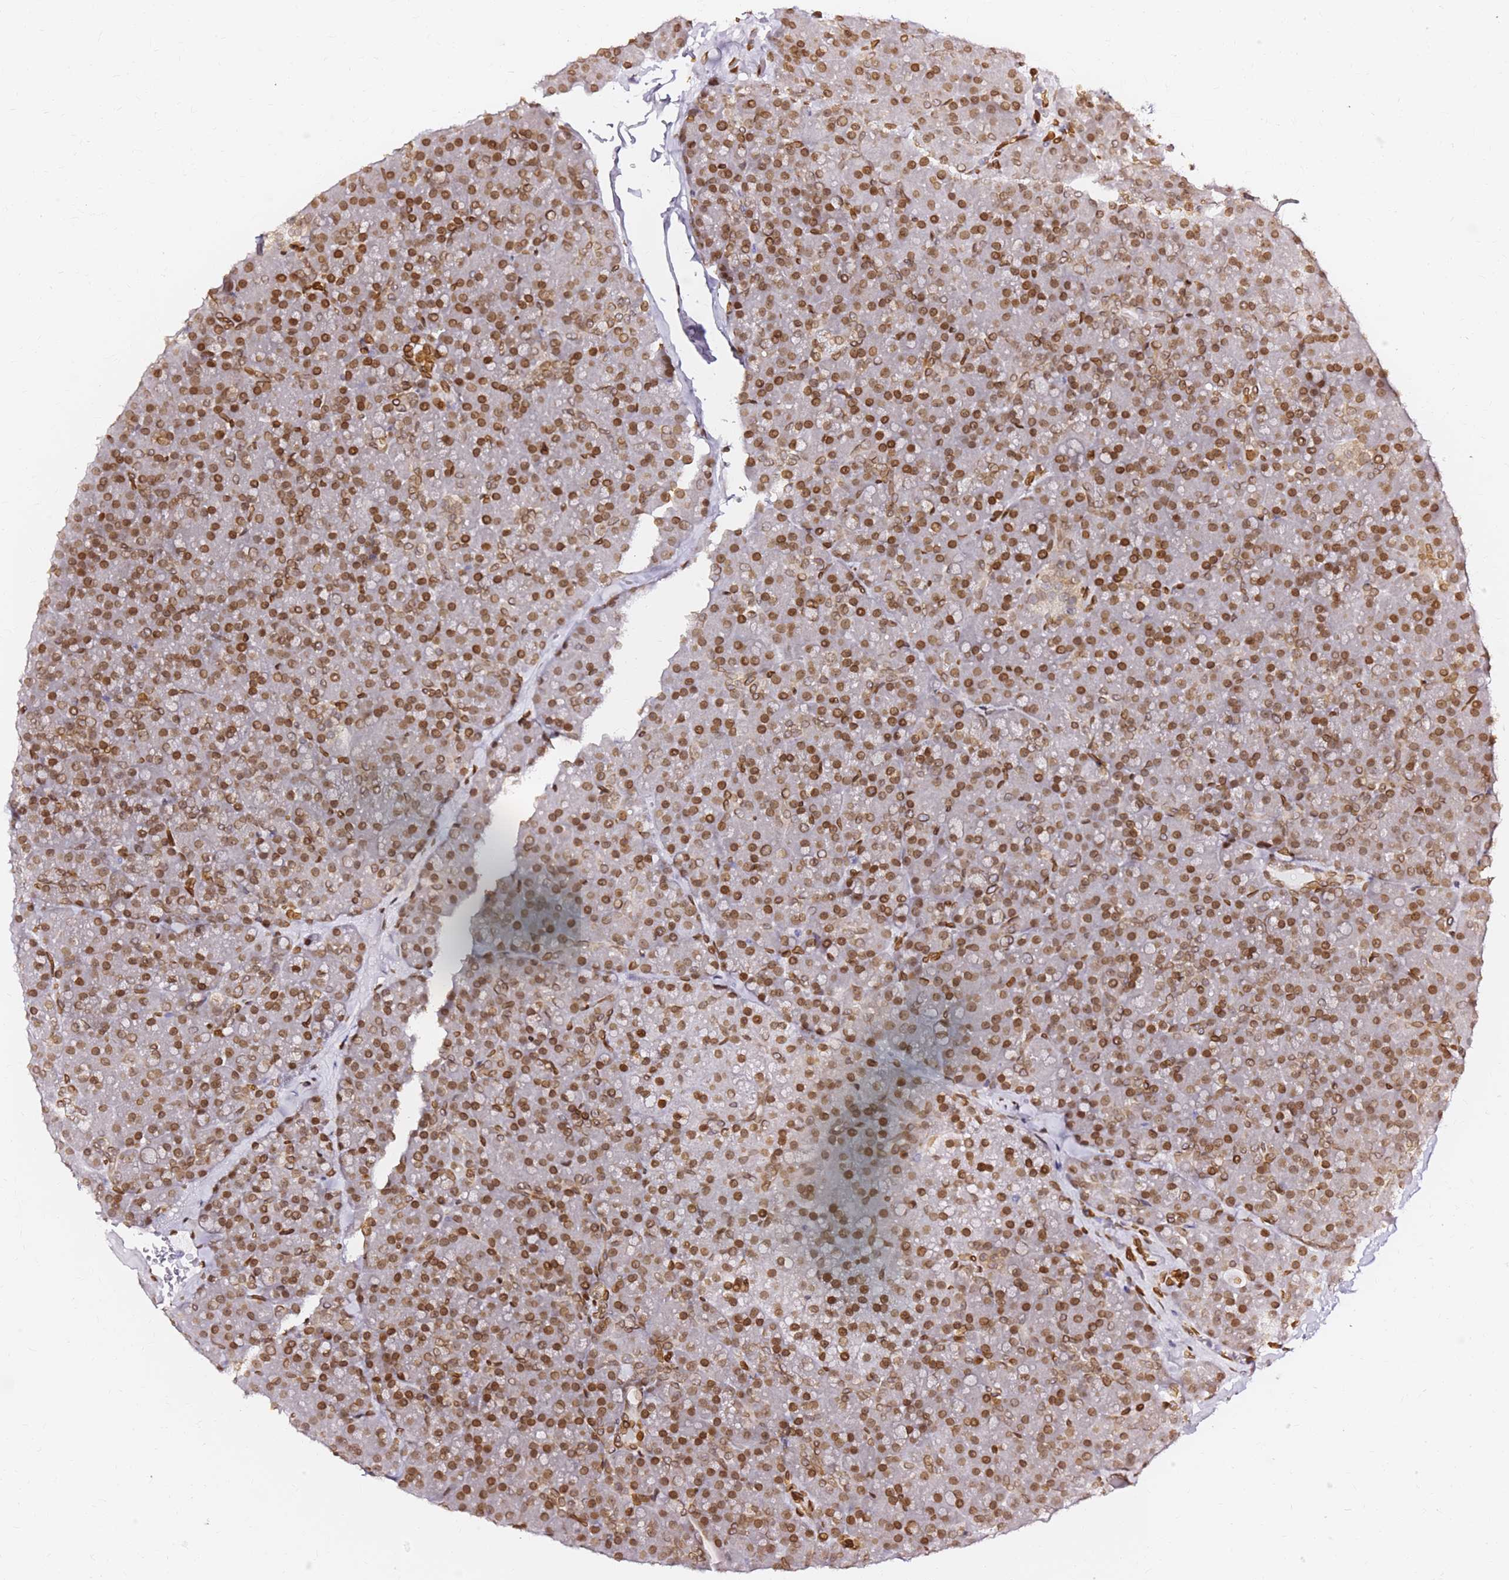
{"staining": {"intensity": "strong", "quantity": ">75%", "location": "cytoplasmic/membranous,nuclear"}, "tissue": "pancreas", "cell_type": "Exocrine glandular cells", "image_type": "normal", "snomed": [{"axis": "morphology", "description": "Normal tissue, NOS"}, {"axis": "topography", "description": "Pancreas"}], "caption": "Protein analysis of benign pancreas exhibits strong cytoplasmic/membranous,nuclear expression in approximately >75% of exocrine glandular cells.", "gene": "C6orf141", "patient": {"sex": "male", "age": 36}}